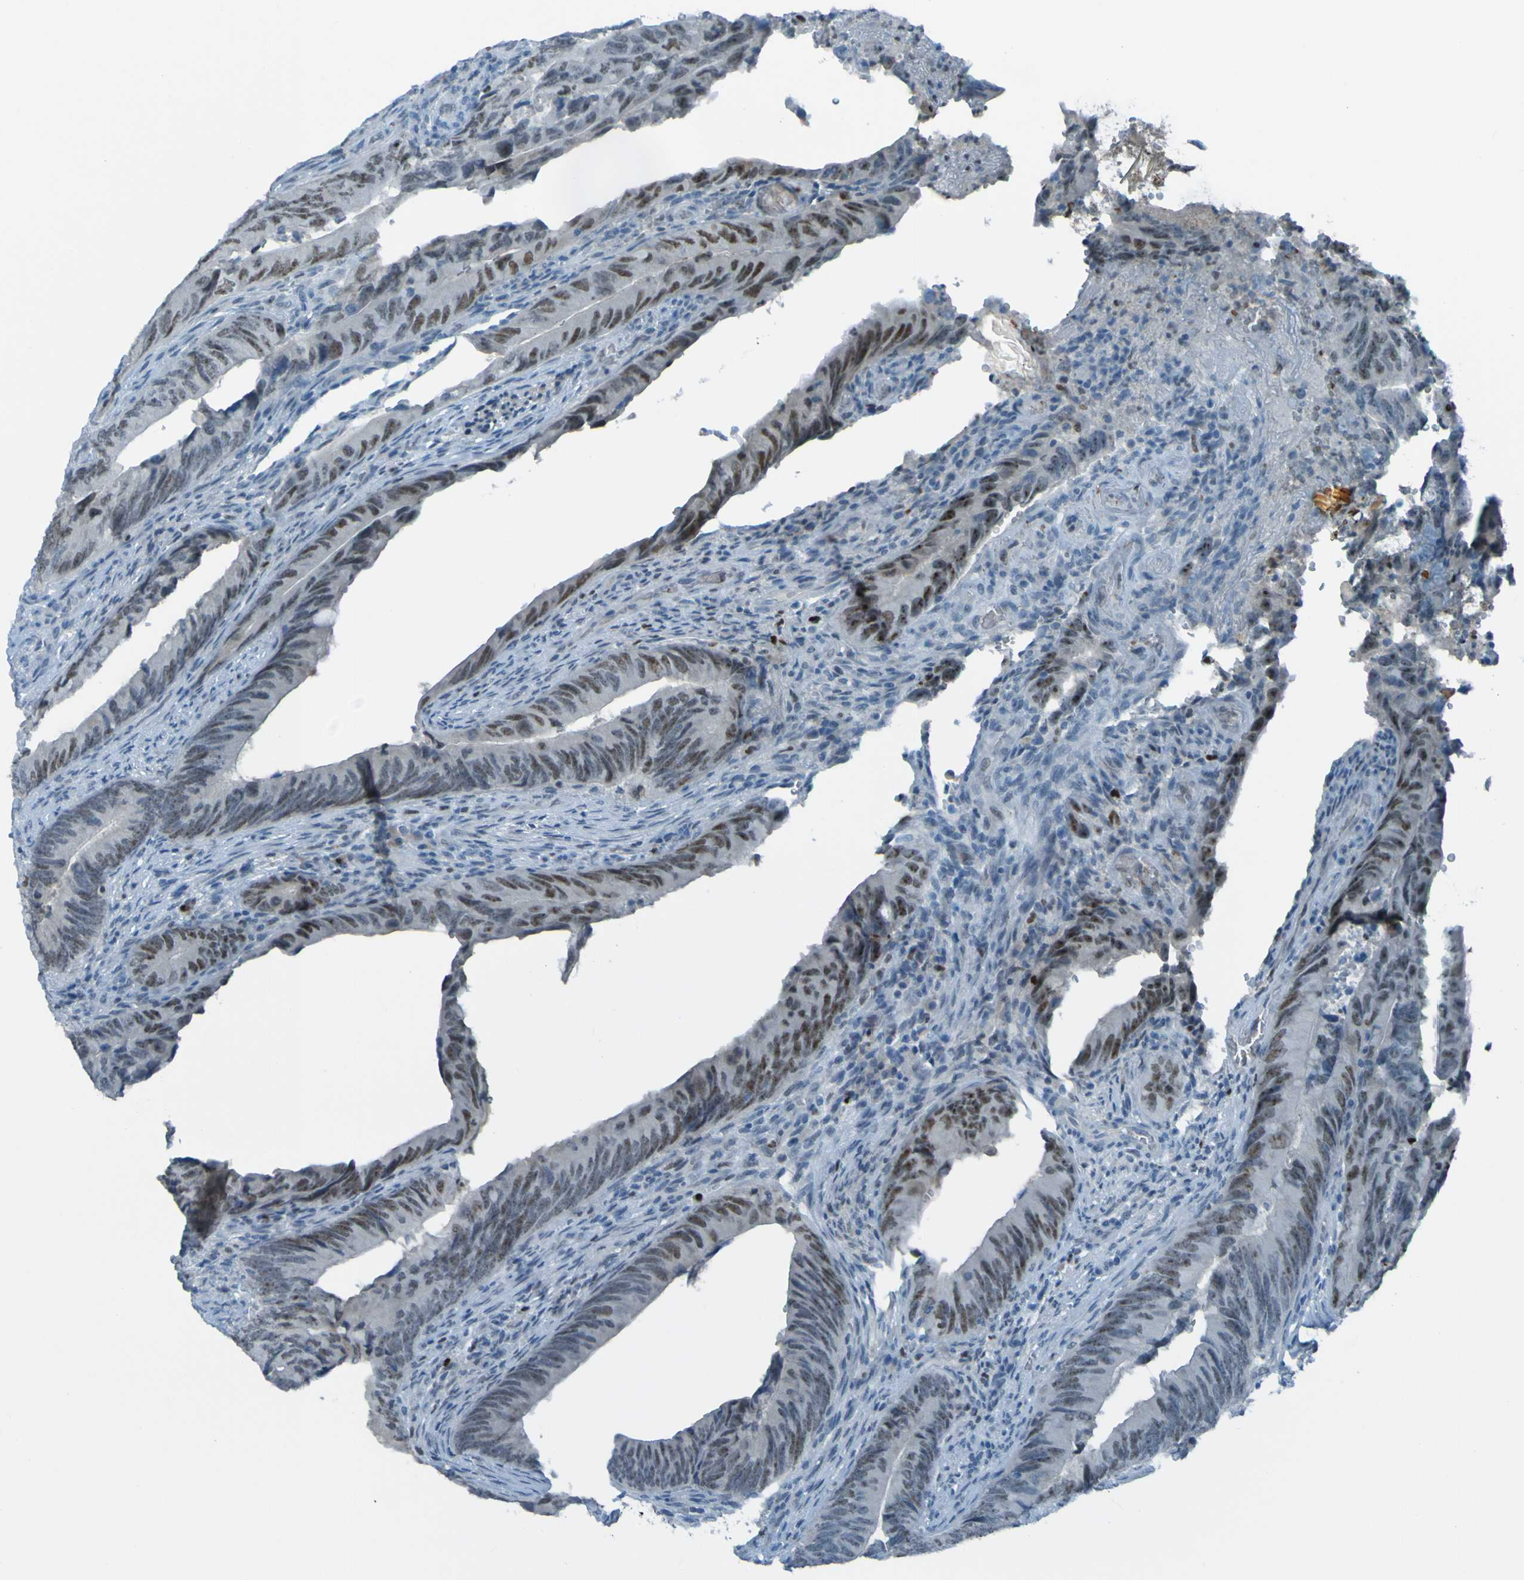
{"staining": {"intensity": "moderate", "quantity": ">75%", "location": "nuclear"}, "tissue": "colorectal cancer", "cell_type": "Tumor cells", "image_type": "cancer", "snomed": [{"axis": "morphology", "description": "Normal tissue, NOS"}, {"axis": "morphology", "description": "Adenocarcinoma, NOS"}, {"axis": "topography", "description": "Colon"}], "caption": "The image reveals a brown stain indicating the presence of a protein in the nuclear of tumor cells in adenocarcinoma (colorectal).", "gene": "USP36", "patient": {"sex": "male", "age": 56}}